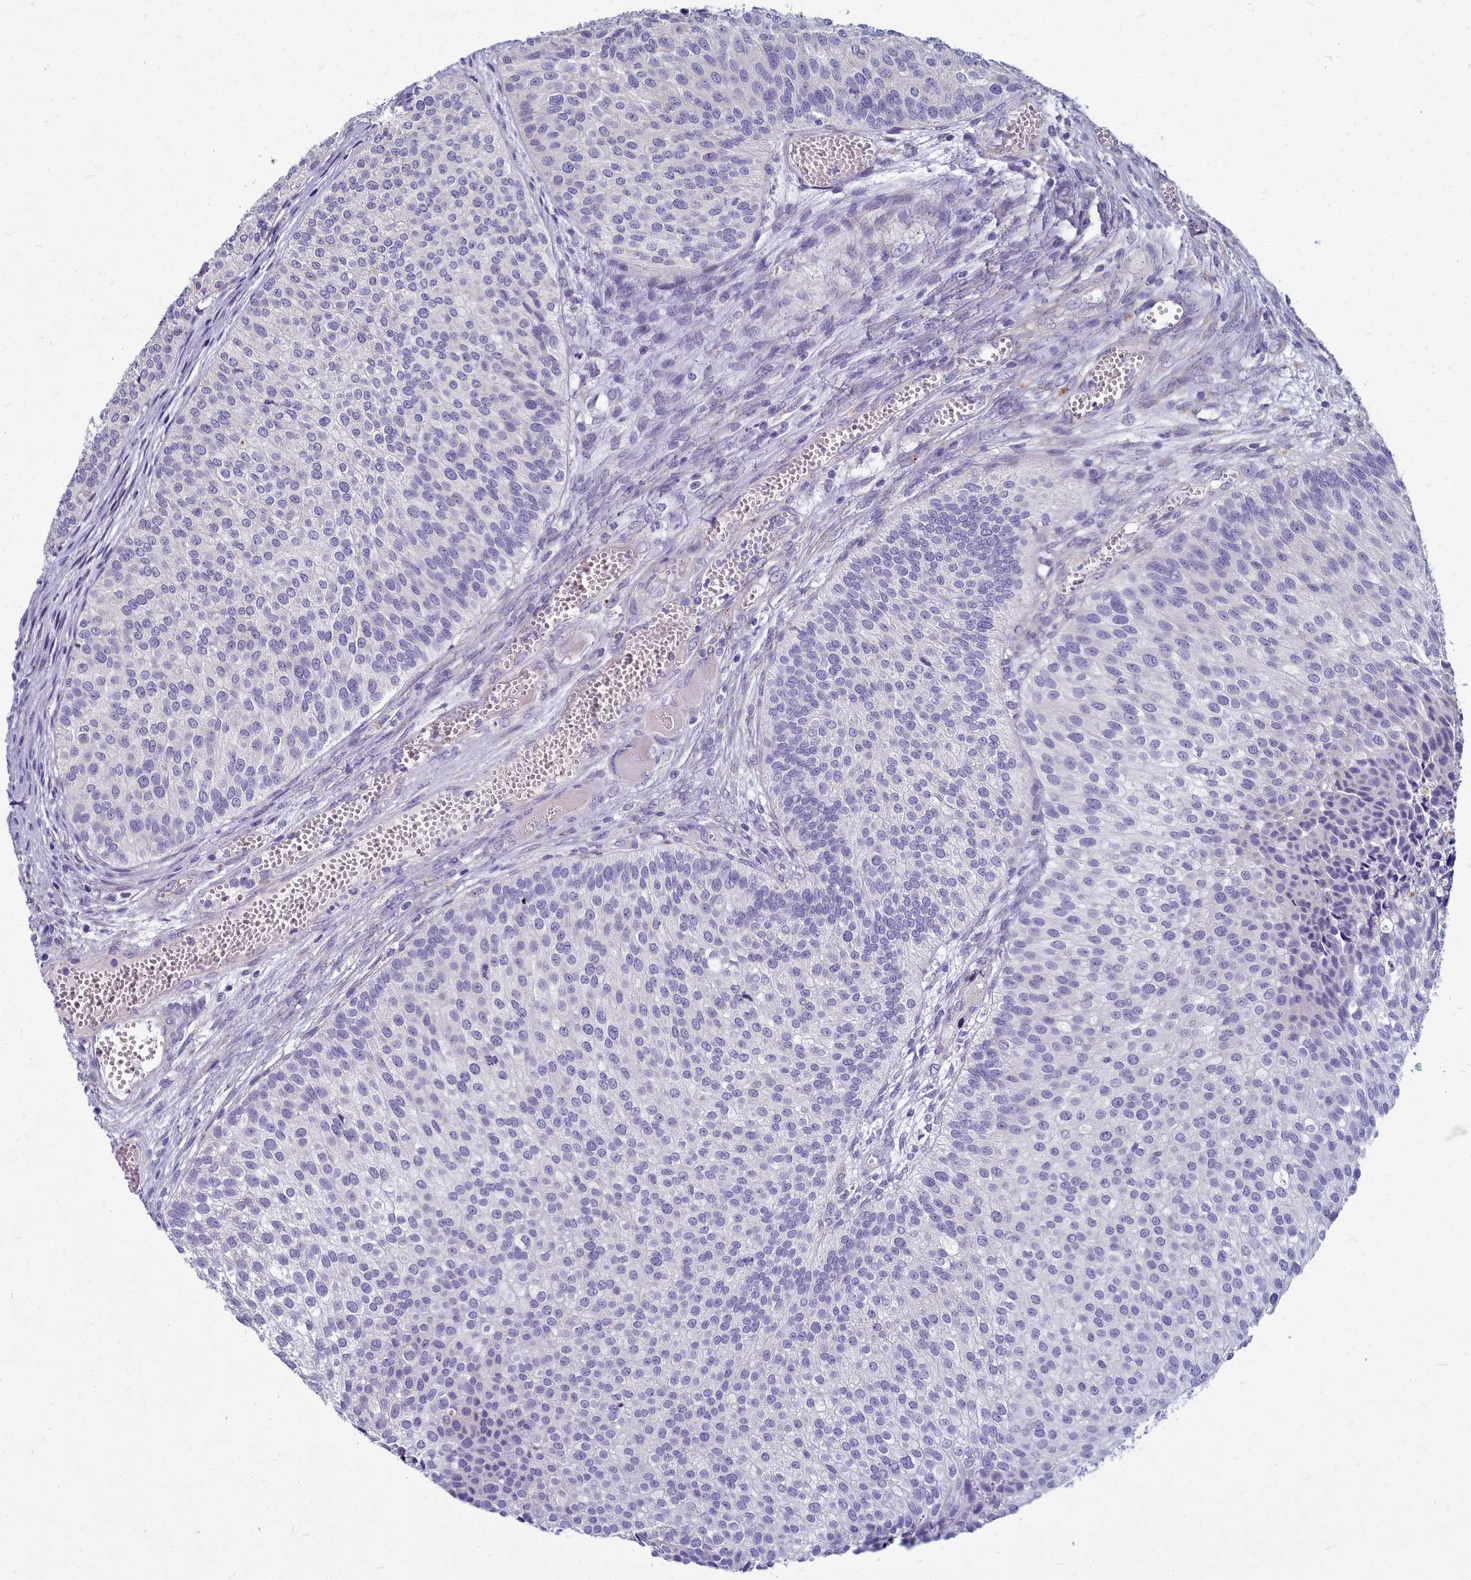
{"staining": {"intensity": "negative", "quantity": "none", "location": "none"}, "tissue": "urothelial cancer", "cell_type": "Tumor cells", "image_type": "cancer", "snomed": [{"axis": "morphology", "description": "Urothelial carcinoma, Low grade"}, {"axis": "topography", "description": "Urinary bladder"}], "caption": "High magnification brightfield microscopy of urothelial cancer stained with DAB (3,3'-diaminobenzidine) (brown) and counterstained with hematoxylin (blue): tumor cells show no significant expression.", "gene": "SMPD4", "patient": {"sex": "male", "age": 84}}